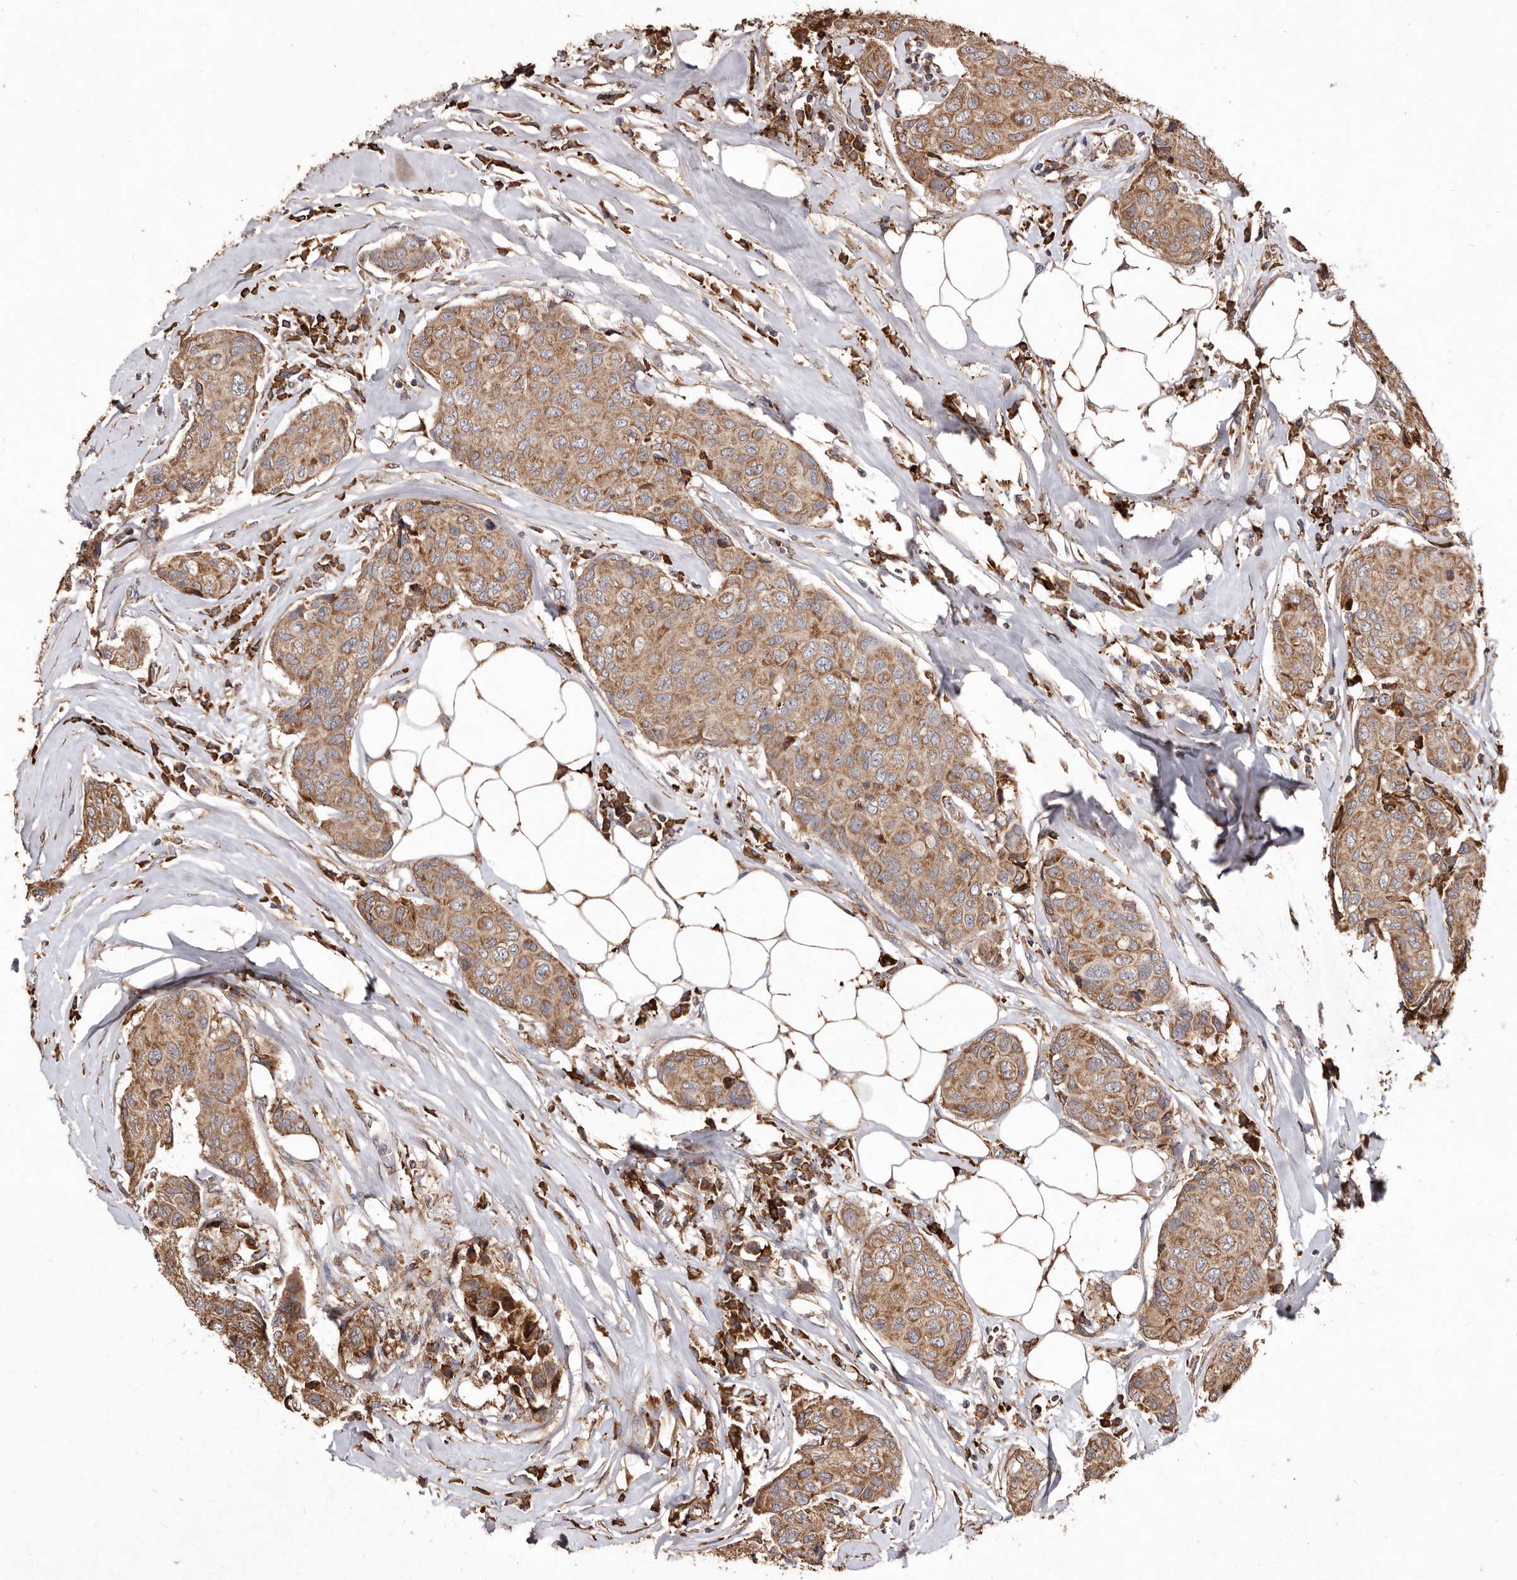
{"staining": {"intensity": "moderate", "quantity": ">75%", "location": "cytoplasmic/membranous"}, "tissue": "breast cancer", "cell_type": "Tumor cells", "image_type": "cancer", "snomed": [{"axis": "morphology", "description": "Duct carcinoma"}, {"axis": "topography", "description": "Breast"}], "caption": "This photomicrograph displays immunohistochemistry staining of infiltrating ductal carcinoma (breast), with medium moderate cytoplasmic/membranous positivity in about >75% of tumor cells.", "gene": "STEAP2", "patient": {"sex": "female", "age": 80}}